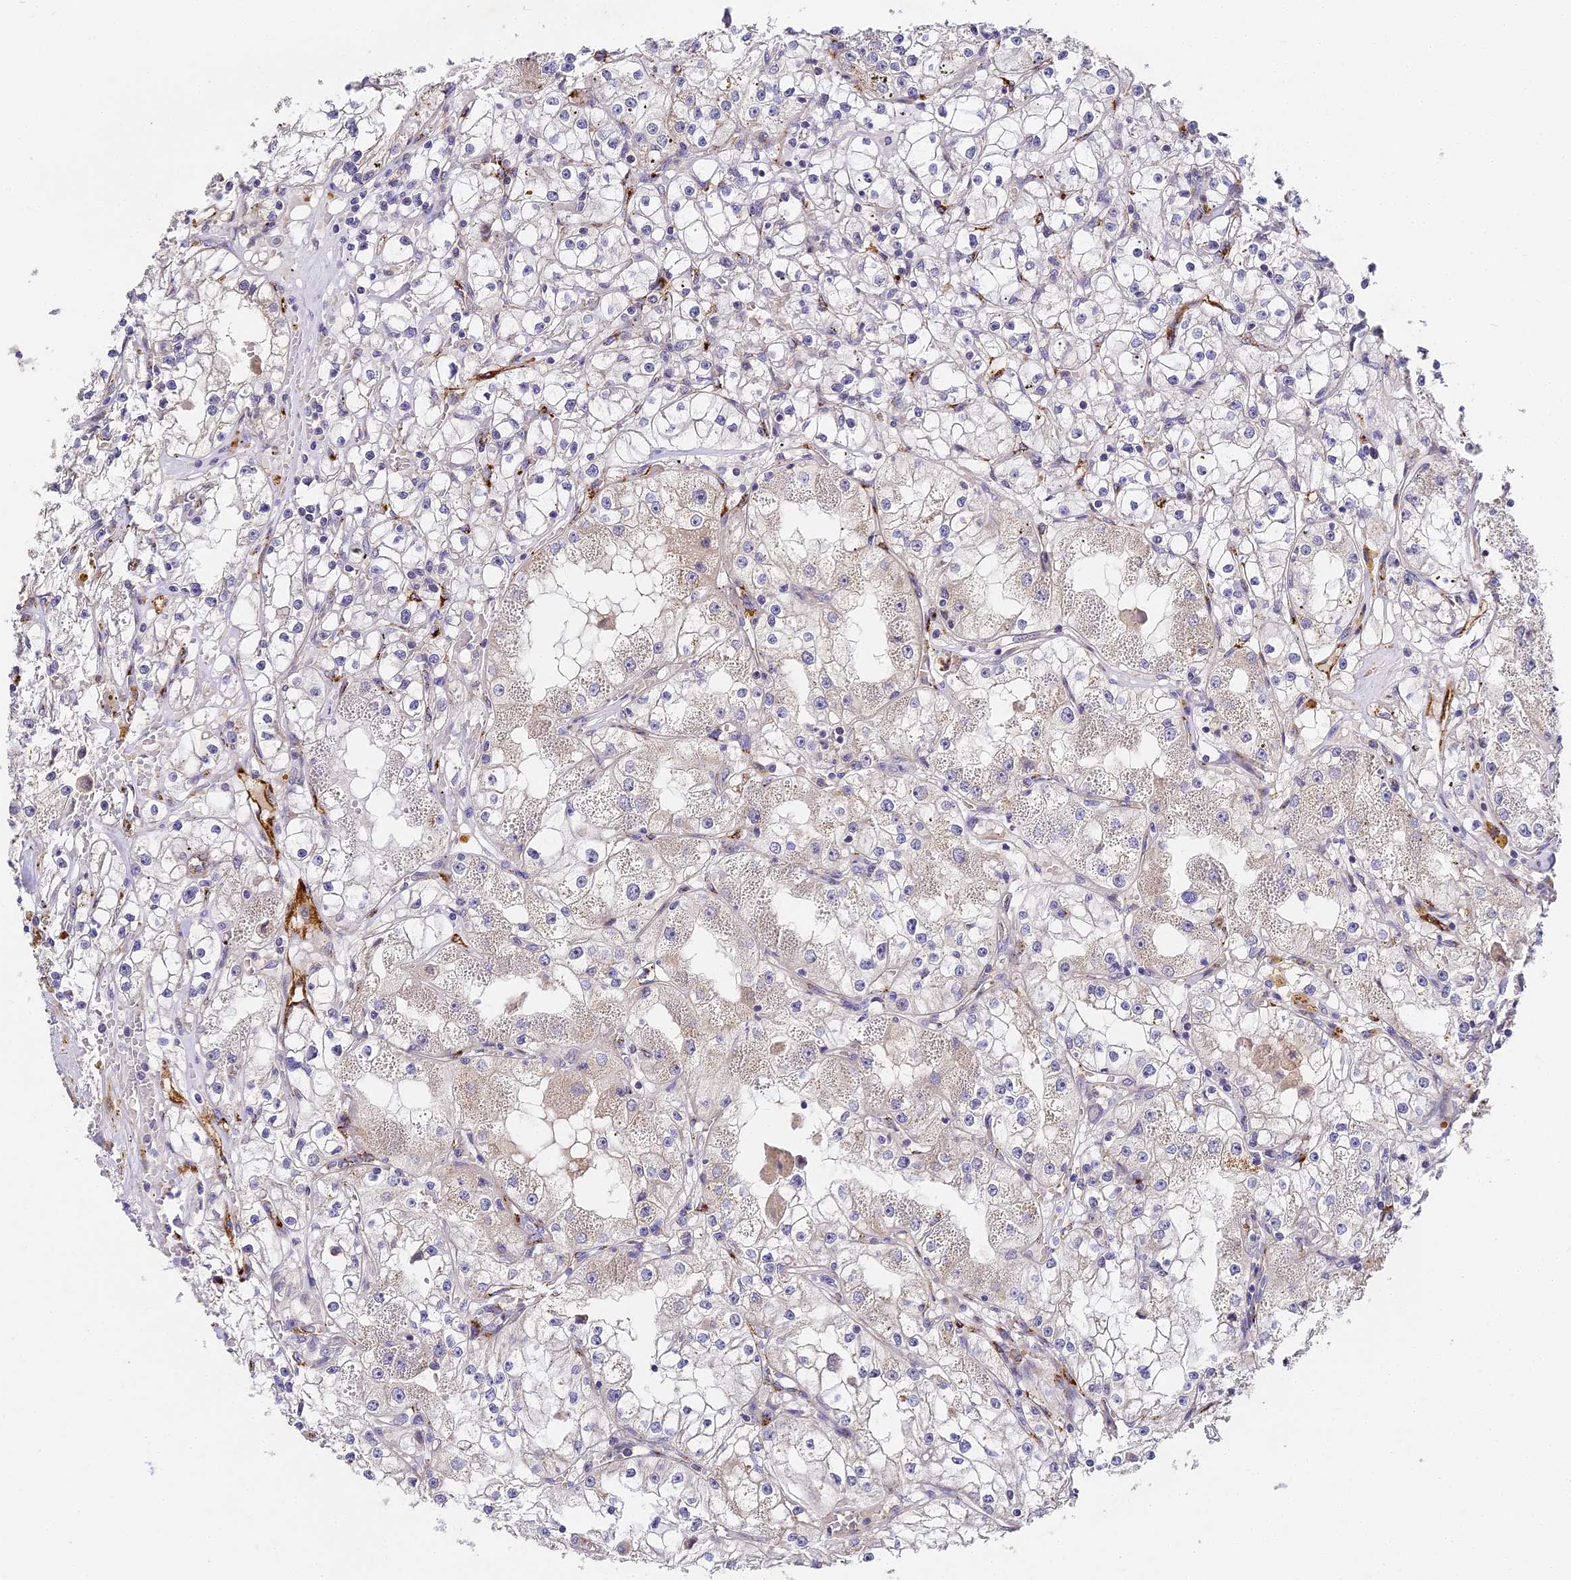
{"staining": {"intensity": "negative", "quantity": "none", "location": "none"}, "tissue": "renal cancer", "cell_type": "Tumor cells", "image_type": "cancer", "snomed": [{"axis": "morphology", "description": "Adenocarcinoma, NOS"}, {"axis": "topography", "description": "Kidney"}], "caption": "Immunohistochemistry (IHC) of renal cancer displays no staining in tumor cells.", "gene": "DNAAF10", "patient": {"sex": "male", "age": 56}}